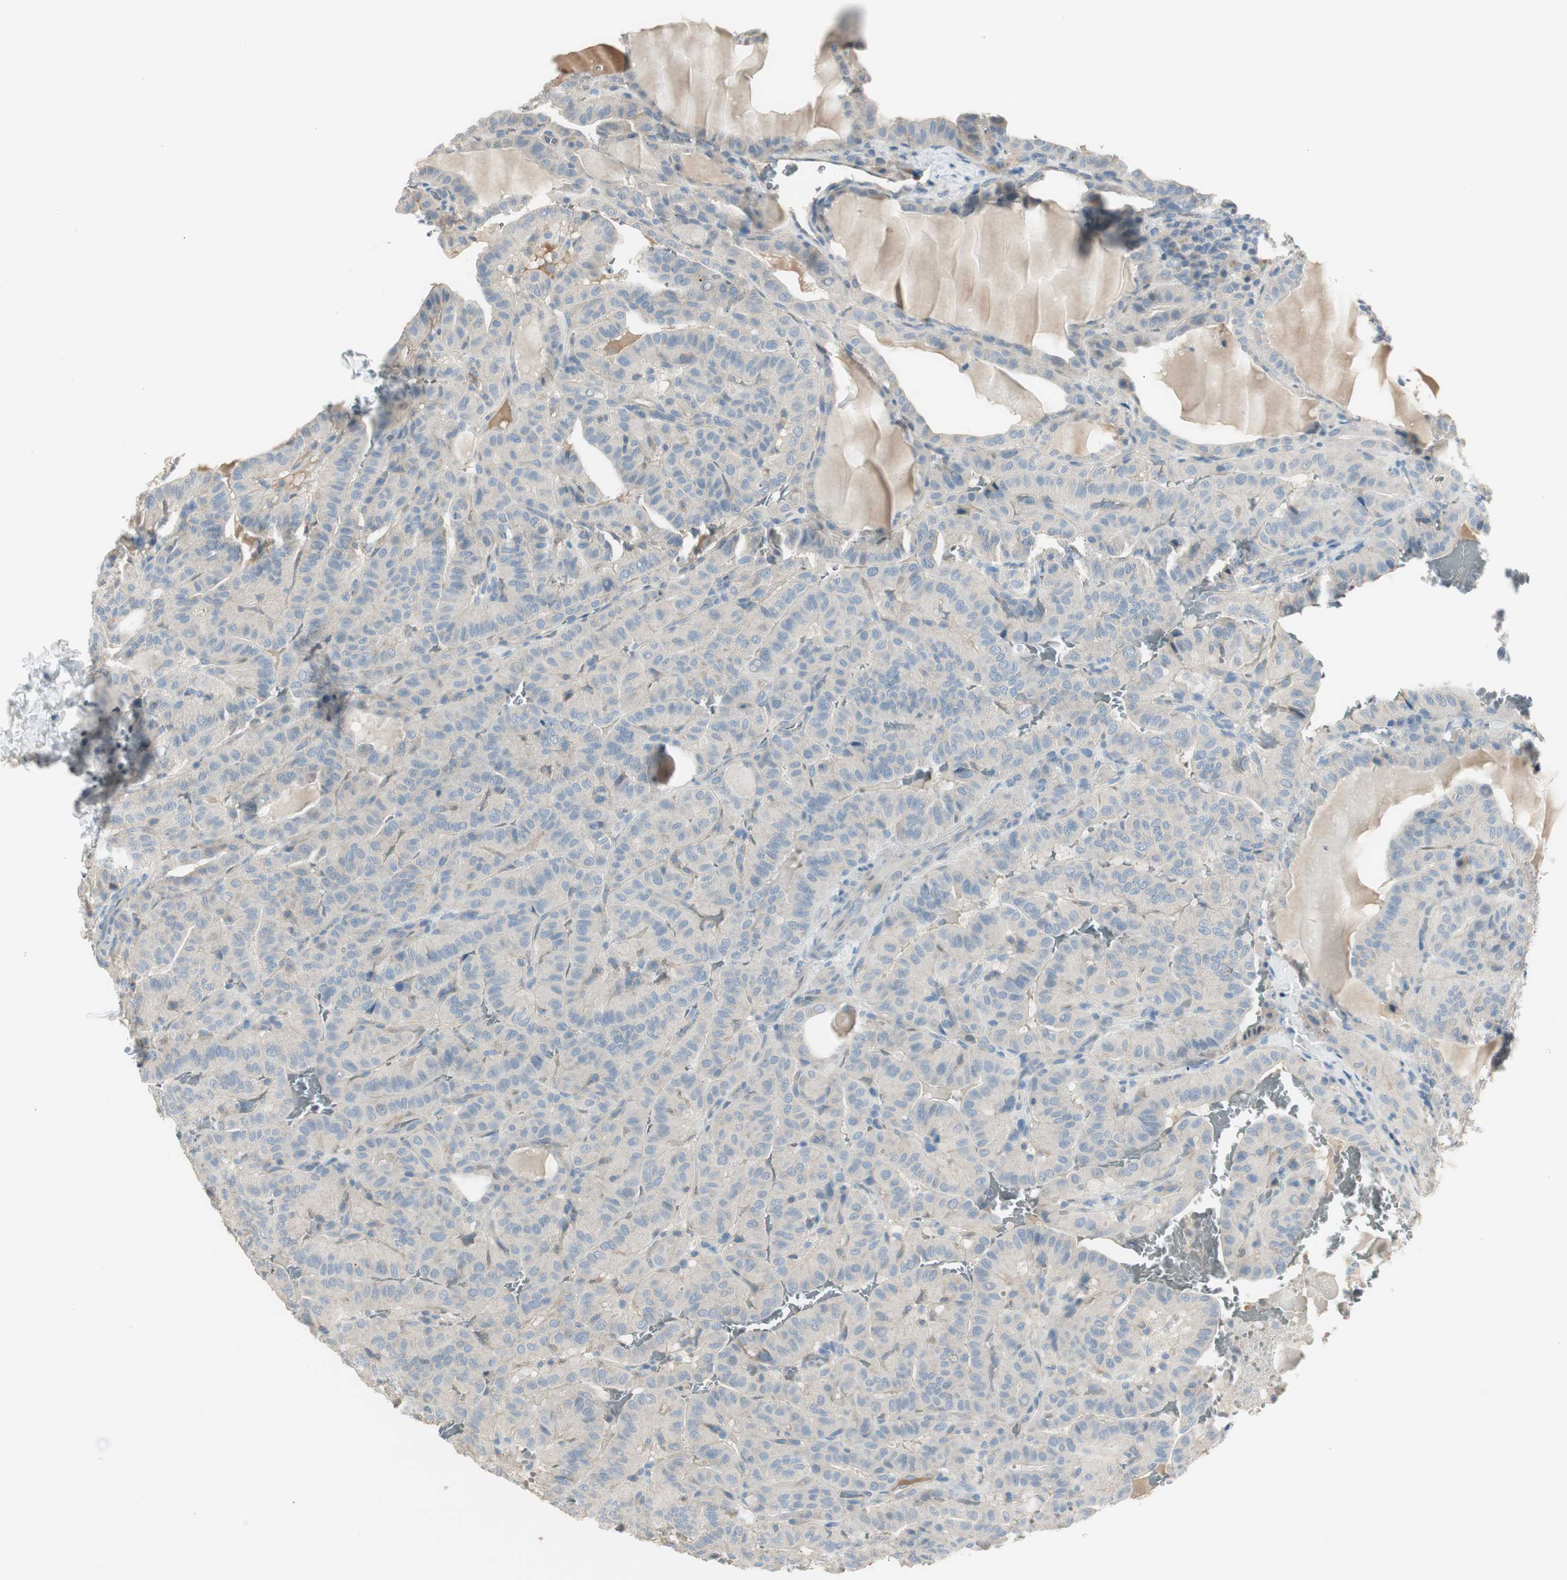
{"staining": {"intensity": "negative", "quantity": "none", "location": "none"}, "tissue": "thyroid cancer", "cell_type": "Tumor cells", "image_type": "cancer", "snomed": [{"axis": "morphology", "description": "Papillary adenocarcinoma, NOS"}, {"axis": "topography", "description": "Thyroid gland"}], "caption": "Thyroid cancer (papillary adenocarcinoma) stained for a protein using immunohistochemistry displays no expression tumor cells.", "gene": "EVA1A", "patient": {"sex": "male", "age": 77}}